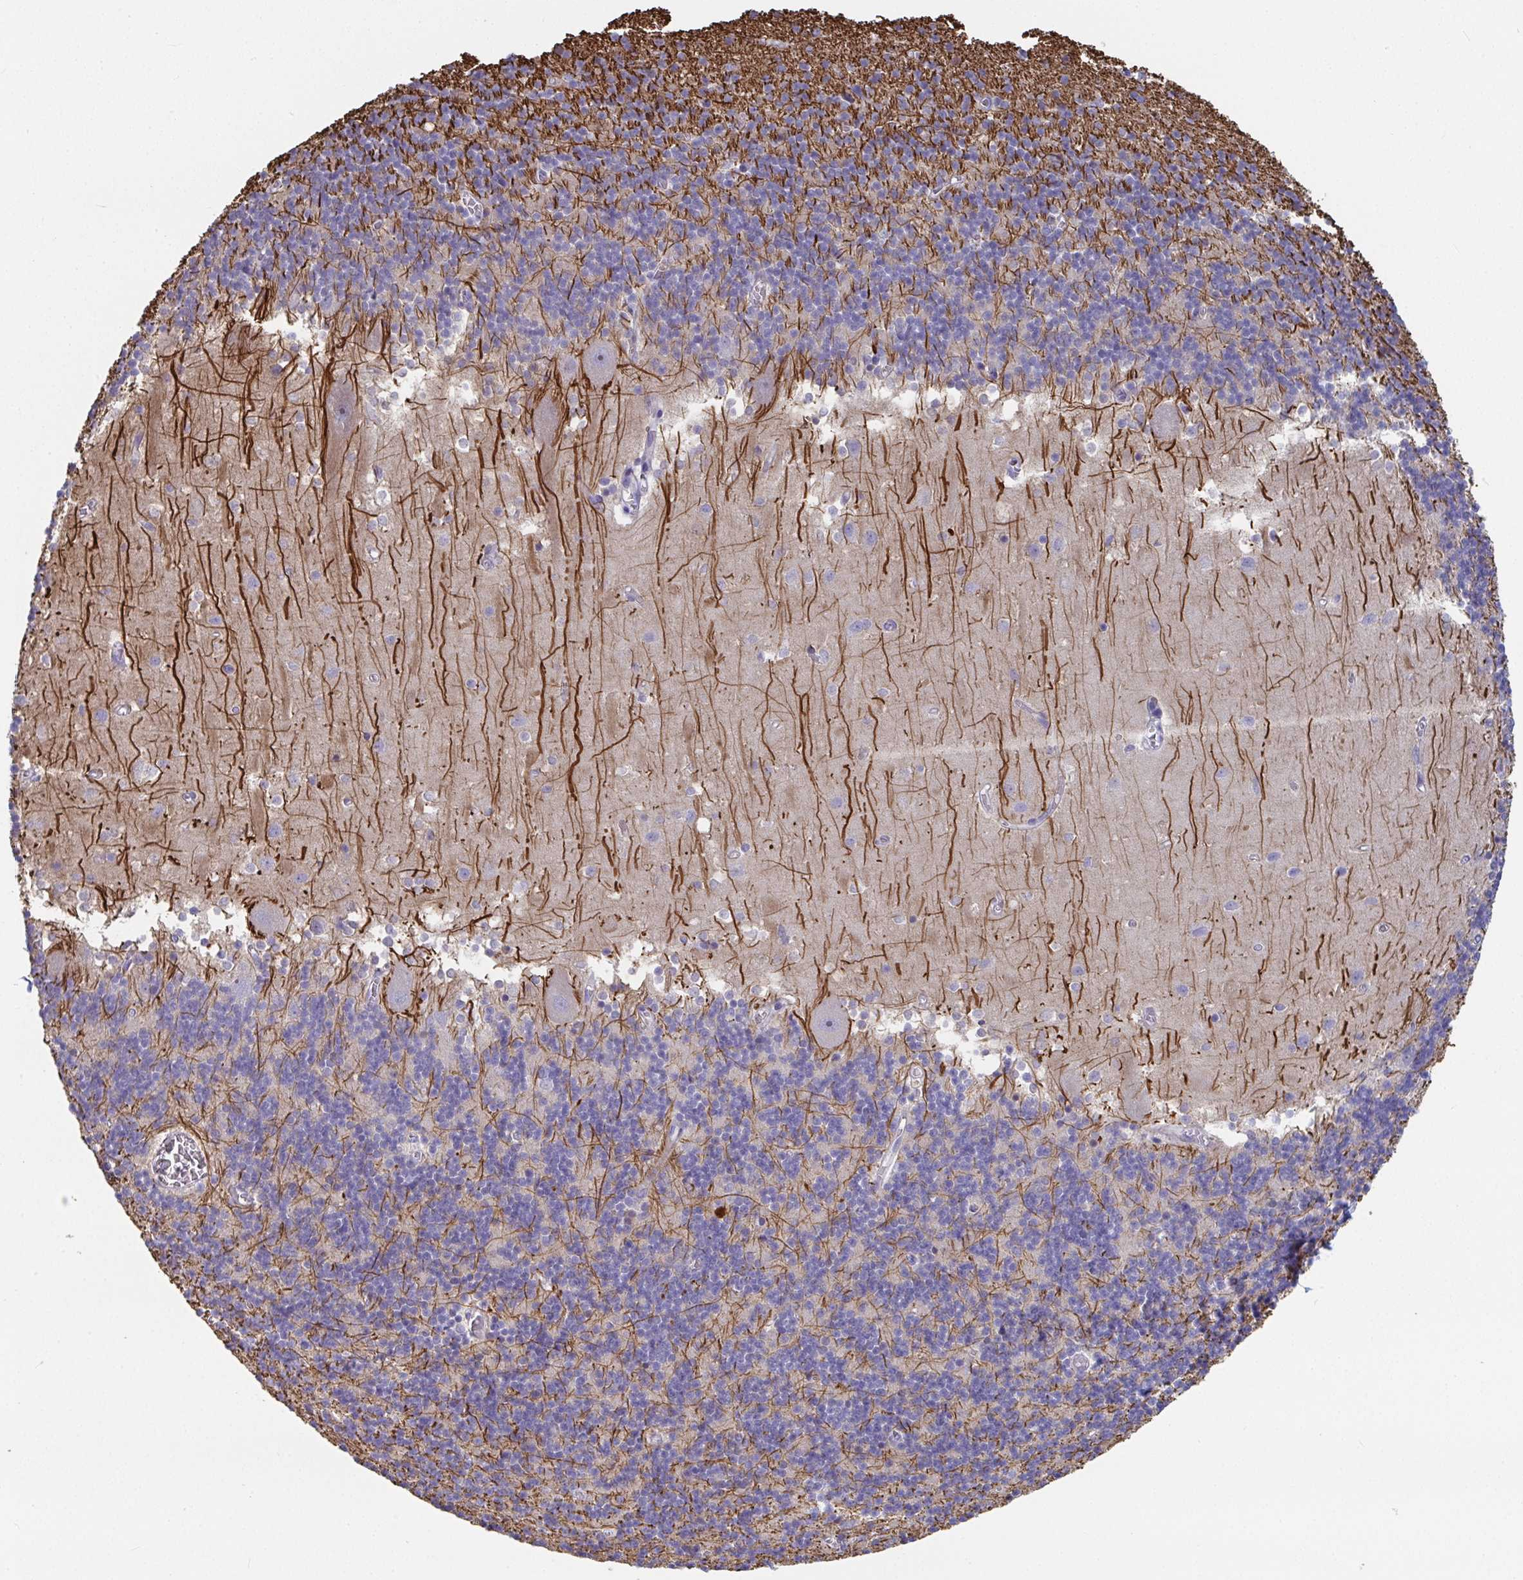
{"staining": {"intensity": "strong", "quantity": "<25%", "location": "cytoplasmic/membranous"}, "tissue": "cerebellum", "cell_type": "Cells in granular layer", "image_type": "normal", "snomed": [{"axis": "morphology", "description": "Normal tissue, NOS"}, {"axis": "topography", "description": "Cerebellum"}], "caption": "DAB (3,3'-diaminobenzidine) immunohistochemical staining of unremarkable cerebellum shows strong cytoplasmic/membranous protein staining in approximately <25% of cells in granular layer. The protein is shown in brown color, while the nuclei are stained blue.", "gene": "ANO5", "patient": {"sex": "male", "age": 54}}